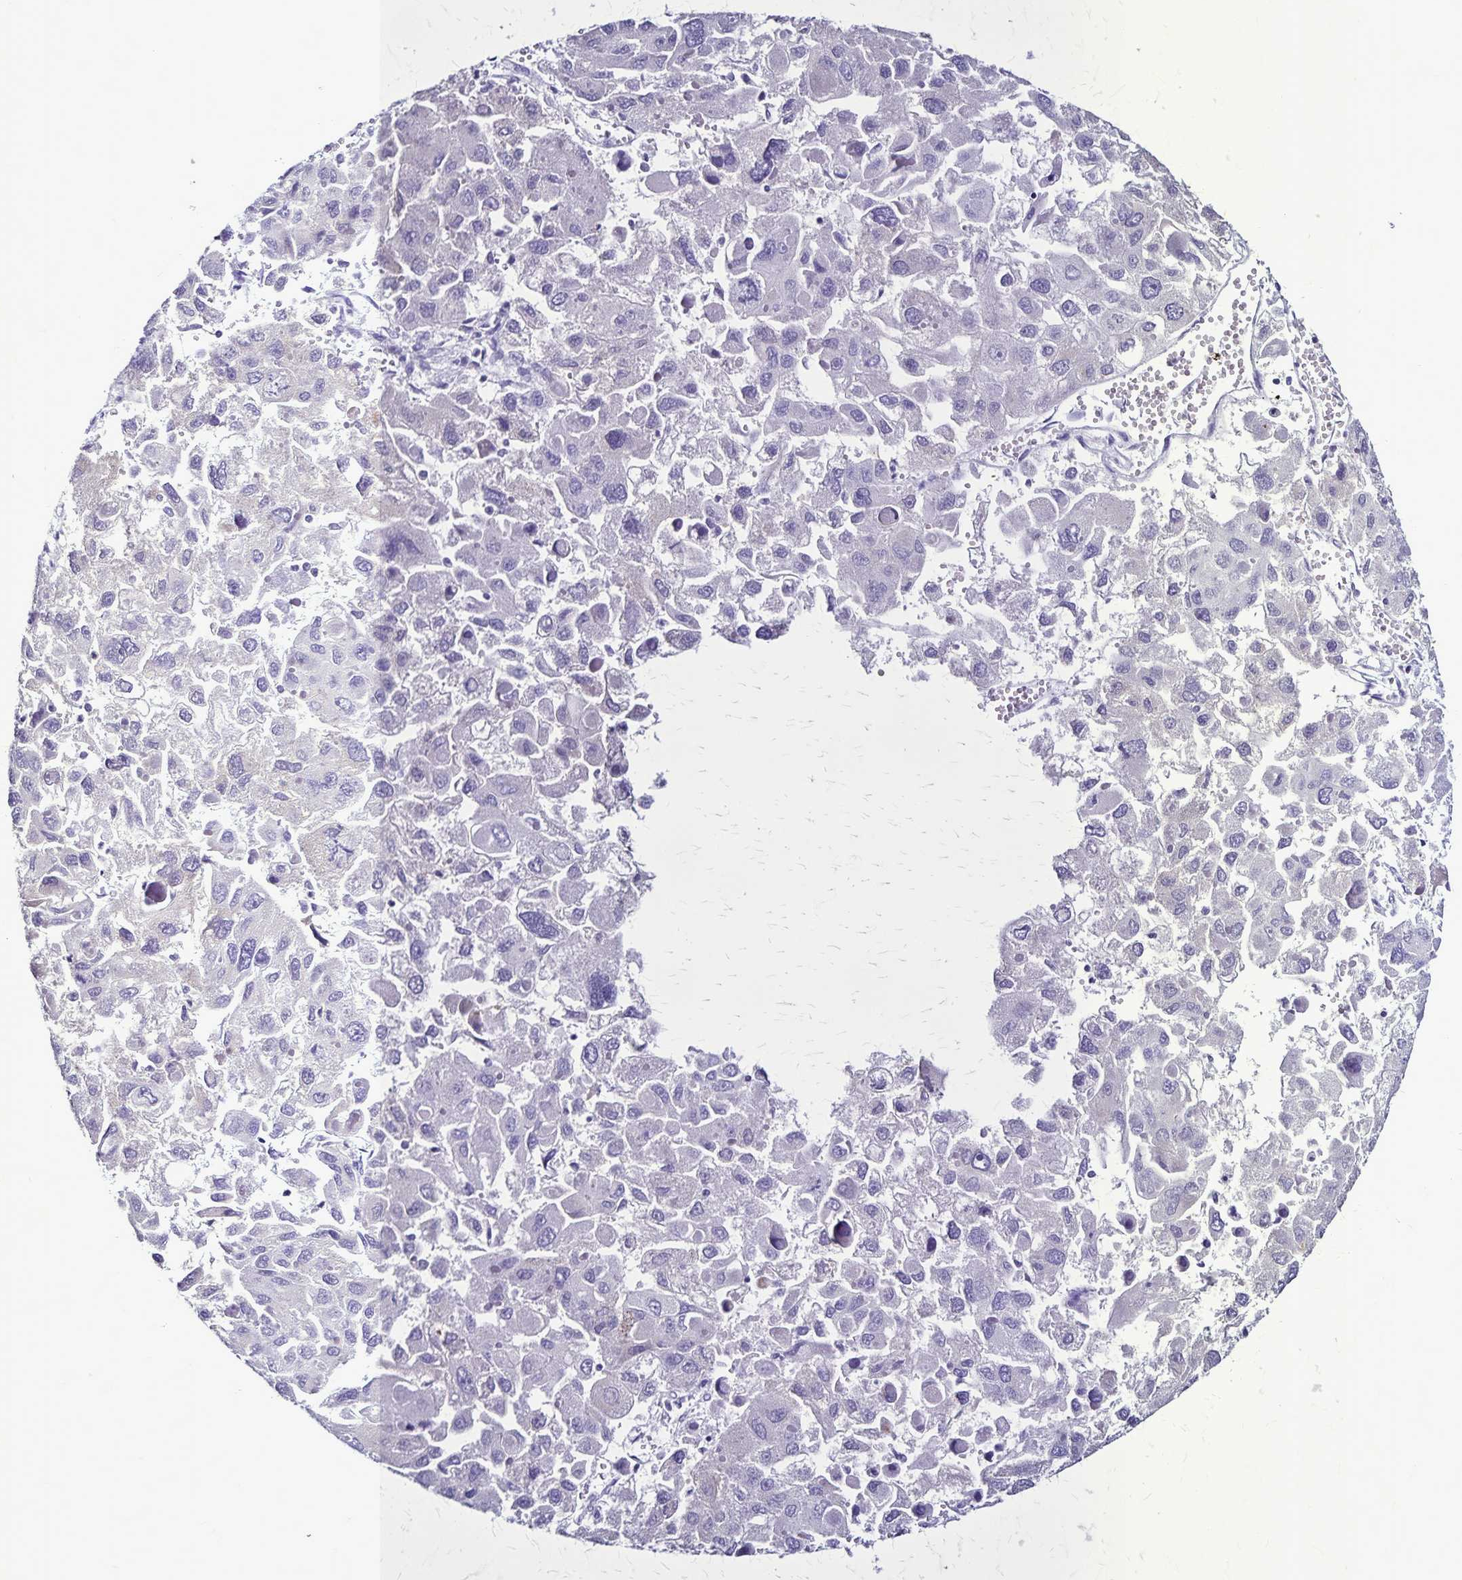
{"staining": {"intensity": "negative", "quantity": "none", "location": "none"}, "tissue": "liver cancer", "cell_type": "Tumor cells", "image_type": "cancer", "snomed": [{"axis": "morphology", "description": "Carcinoma, Hepatocellular, NOS"}, {"axis": "topography", "description": "Liver"}], "caption": "Liver cancer (hepatocellular carcinoma) was stained to show a protein in brown. There is no significant staining in tumor cells.", "gene": "PLXNA4", "patient": {"sex": "female", "age": 41}}